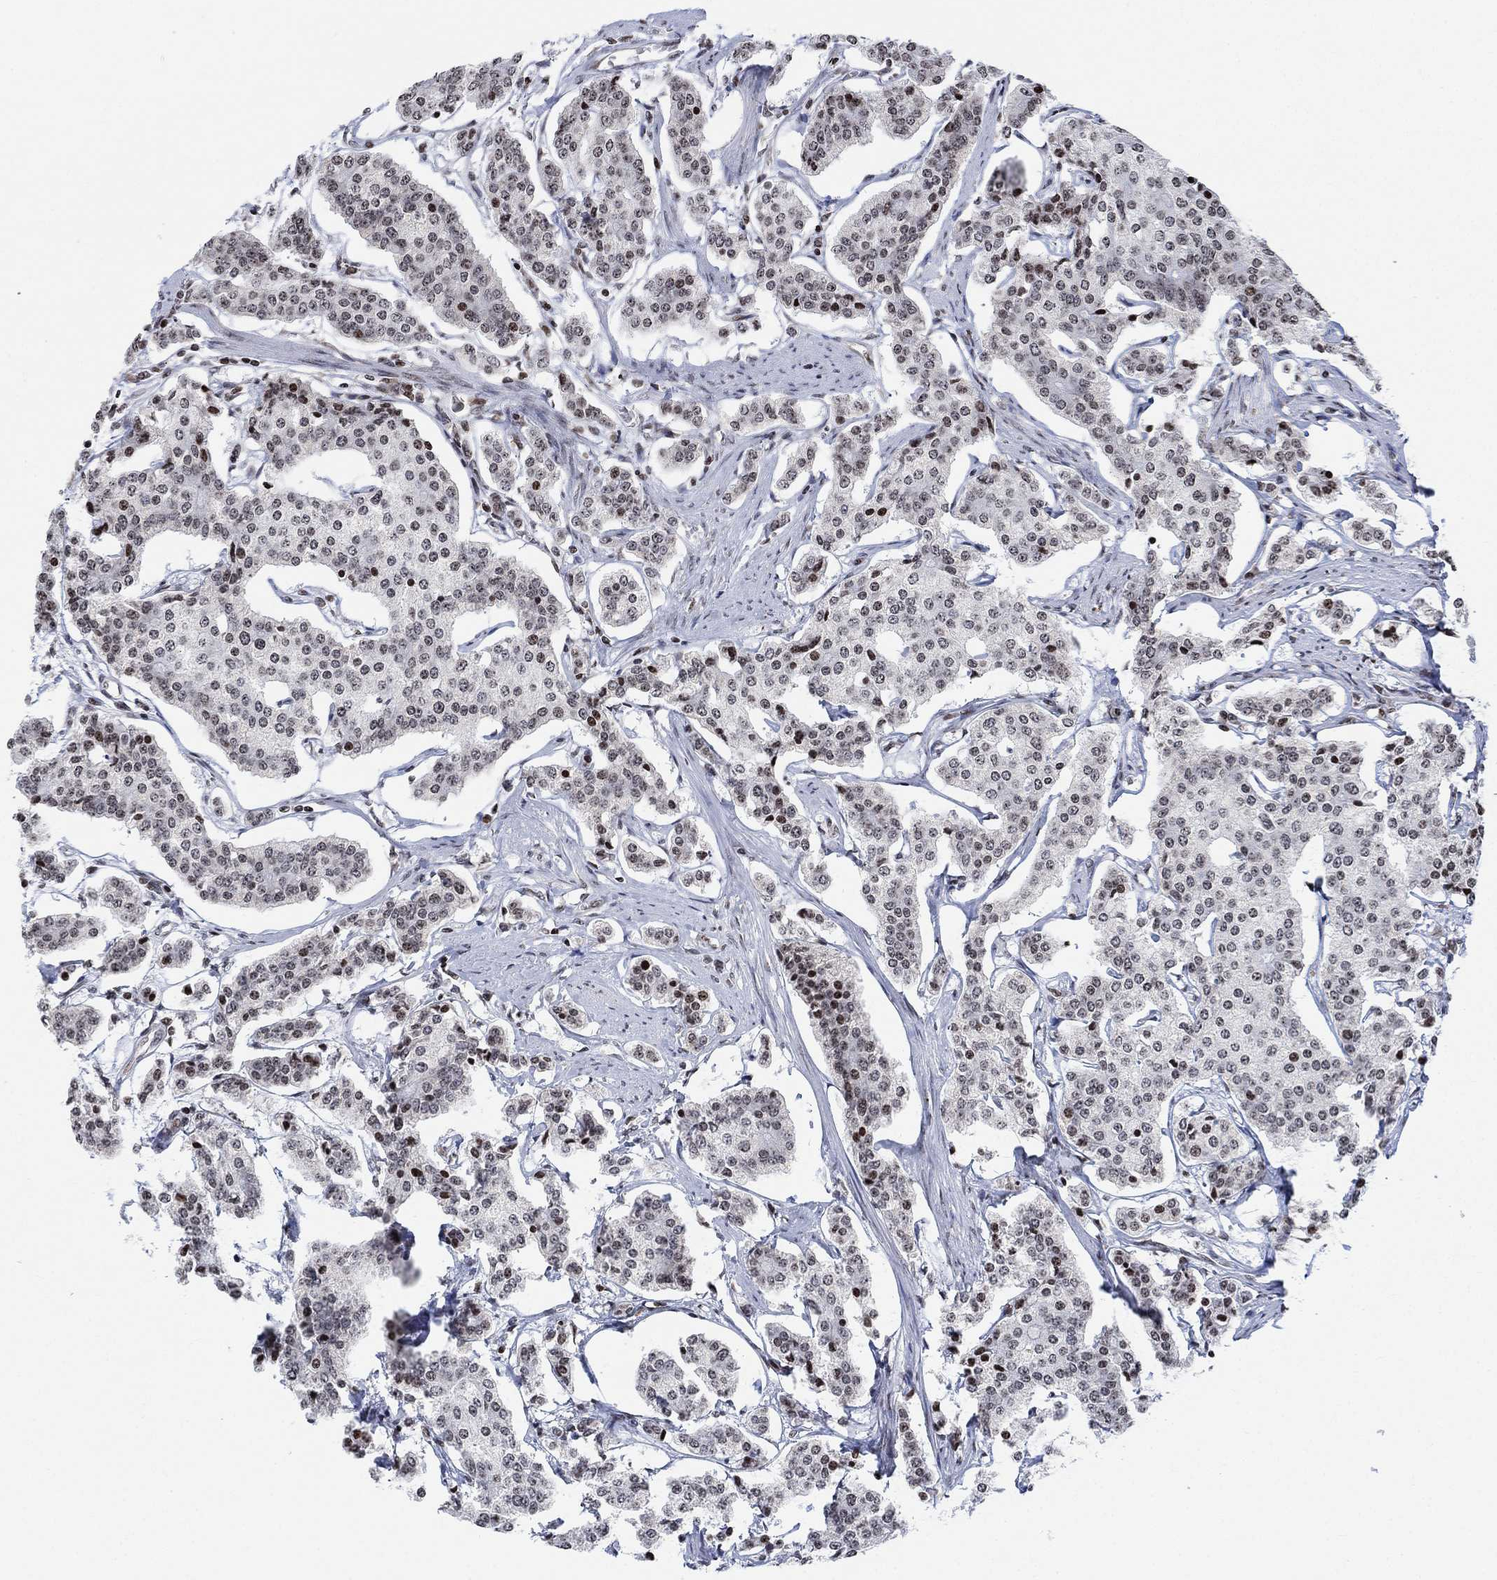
{"staining": {"intensity": "moderate", "quantity": "<25%", "location": "nuclear"}, "tissue": "carcinoid", "cell_type": "Tumor cells", "image_type": "cancer", "snomed": [{"axis": "morphology", "description": "Carcinoid, malignant, NOS"}, {"axis": "topography", "description": "Small intestine"}], "caption": "A histopathology image of human malignant carcinoid stained for a protein exhibits moderate nuclear brown staining in tumor cells.", "gene": "ABHD14A", "patient": {"sex": "female", "age": 65}}